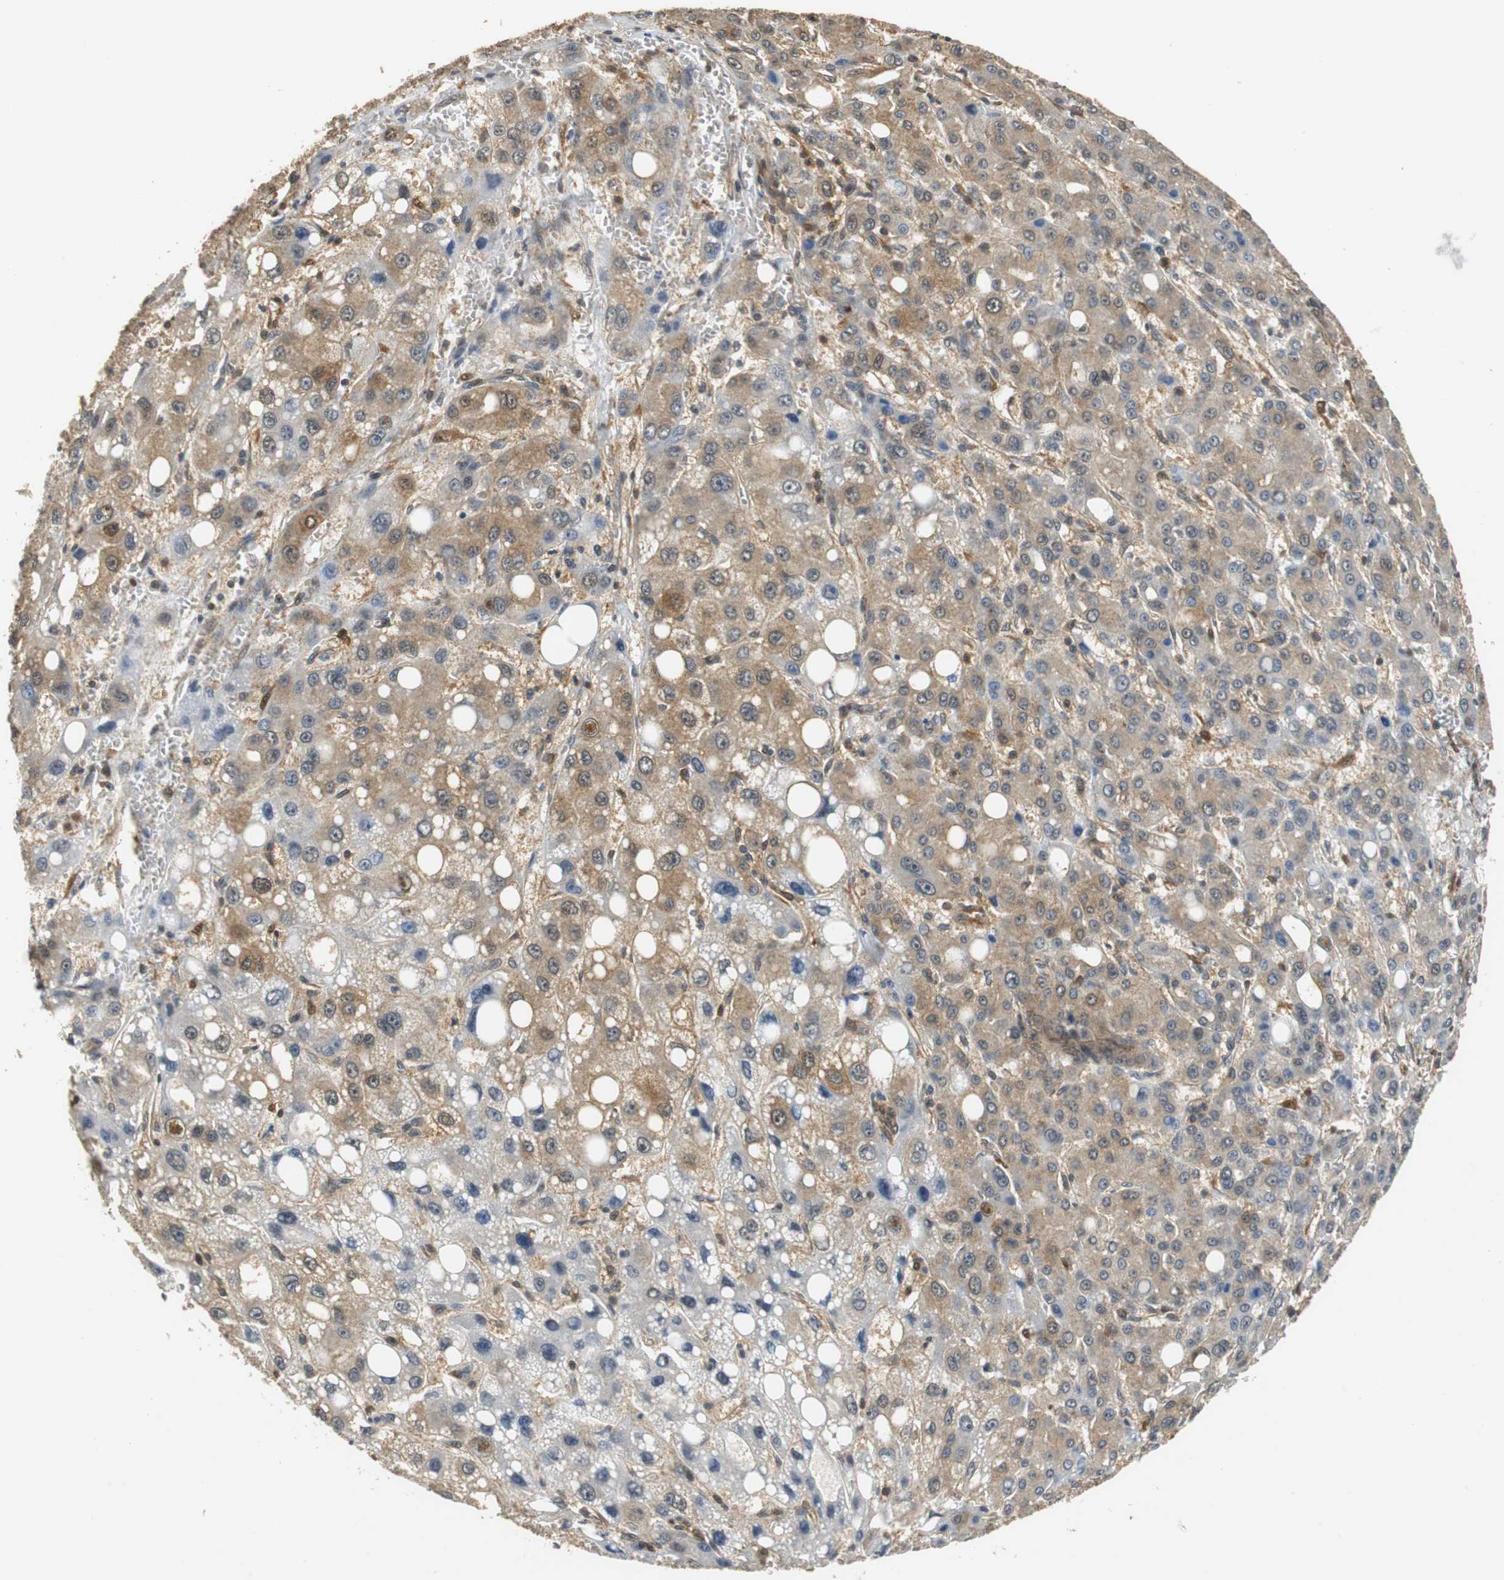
{"staining": {"intensity": "moderate", "quantity": ">75%", "location": "cytoplasmic/membranous"}, "tissue": "liver cancer", "cell_type": "Tumor cells", "image_type": "cancer", "snomed": [{"axis": "morphology", "description": "Carcinoma, Hepatocellular, NOS"}, {"axis": "topography", "description": "Liver"}], "caption": "Immunohistochemistry of human liver cancer (hepatocellular carcinoma) displays medium levels of moderate cytoplasmic/membranous positivity in approximately >75% of tumor cells.", "gene": "UBQLN2", "patient": {"sex": "male", "age": 55}}